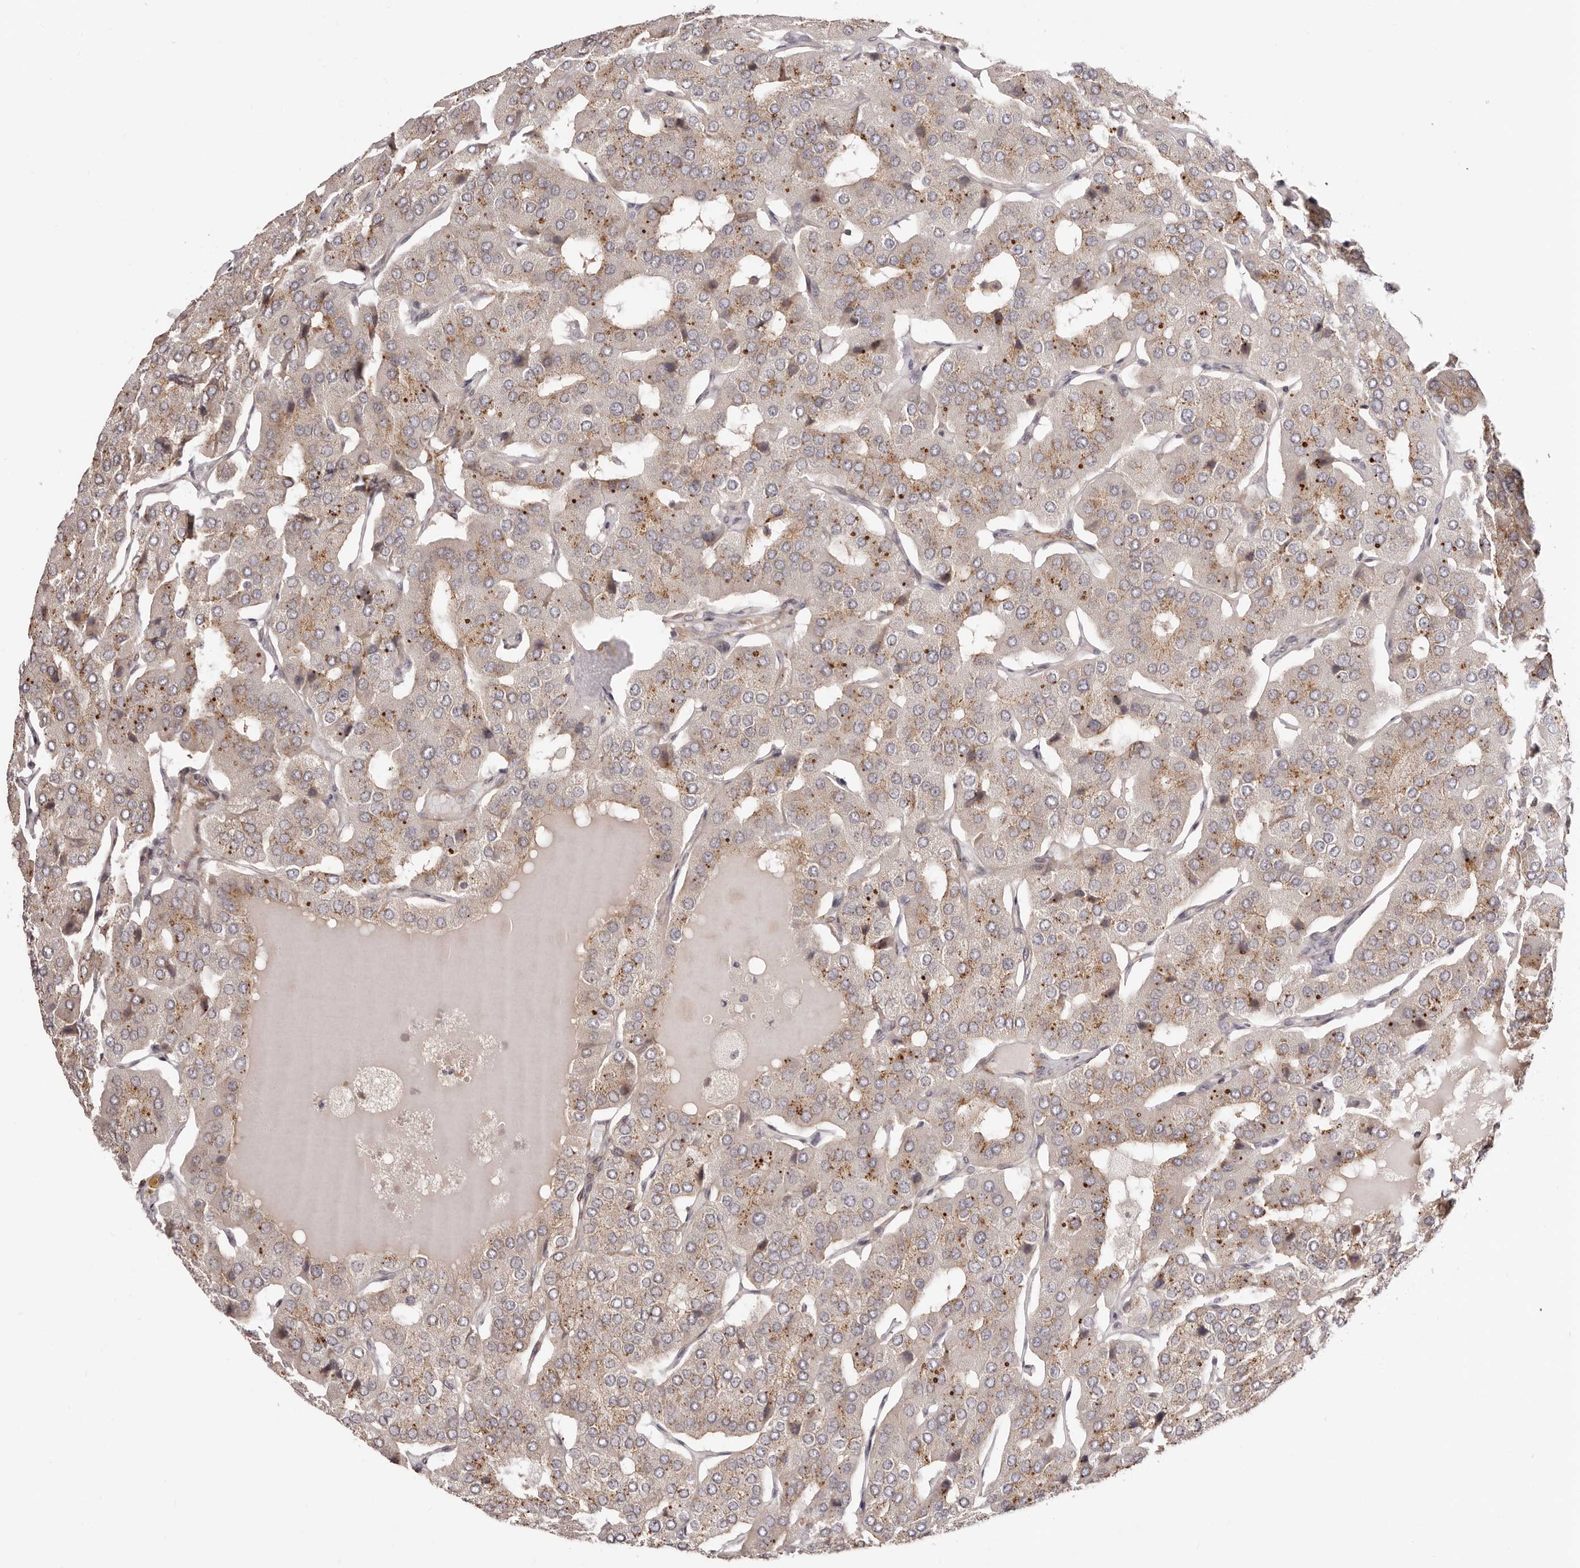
{"staining": {"intensity": "moderate", "quantity": ">75%", "location": "cytoplasmic/membranous"}, "tissue": "parathyroid gland", "cell_type": "Glandular cells", "image_type": "normal", "snomed": [{"axis": "morphology", "description": "Normal tissue, NOS"}, {"axis": "morphology", "description": "Adenoma, NOS"}, {"axis": "topography", "description": "Parathyroid gland"}], "caption": "Brown immunohistochemical staining in normal parathyroid gland shows moderate cytoplasmic/membranous expression in about >75% of glandular cells.", "gene": "MICAL2", "patient": {"sex": "female", "age": 86}}